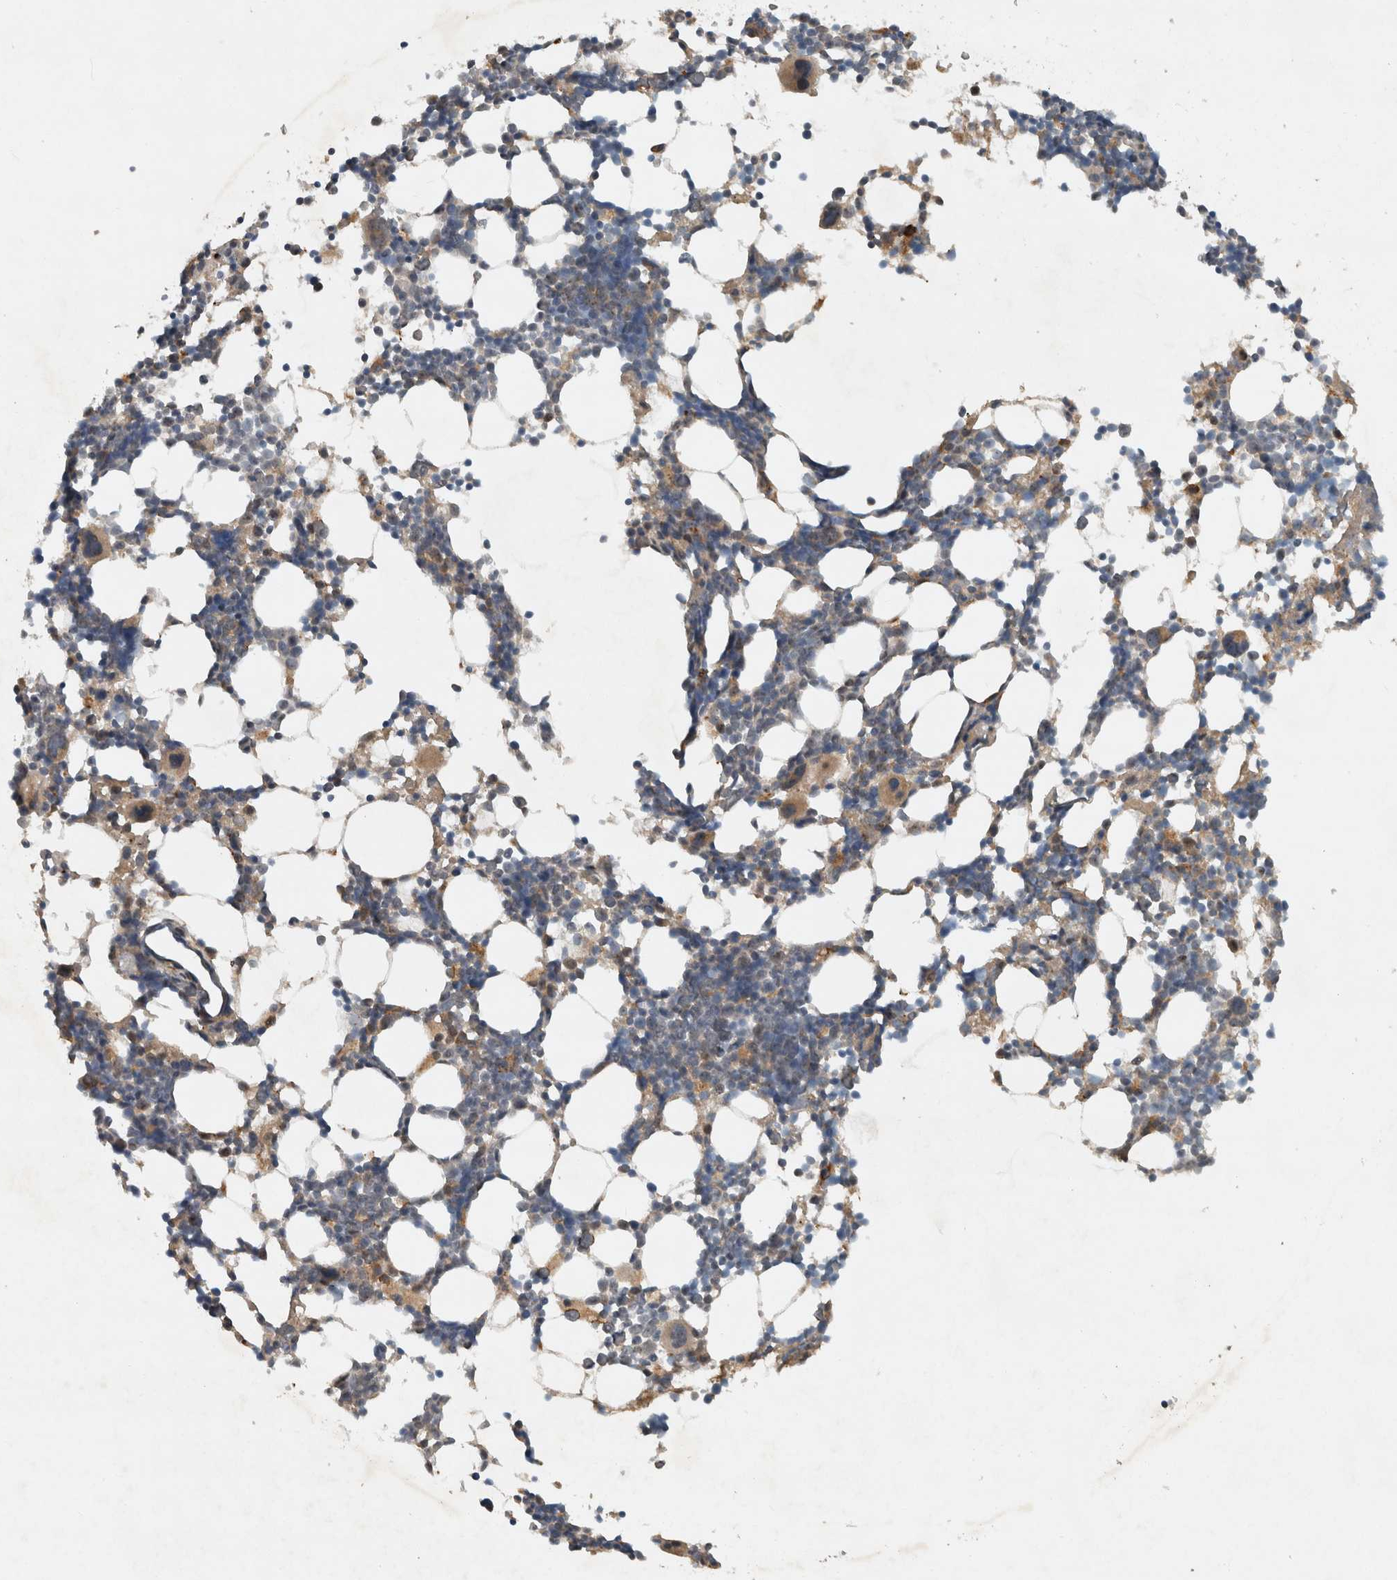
{"staining": {"intensity": "strong", "quantity": "<25%", "location": "cytoplasmic/membranous"}, "tissue": "bone marrow", "cell_type": "Hematopoietic cells", "image_type": "normal", "snomed": [{"axis": "morphology", "description": "Normal tissue, NOS"}, {"axis": "morphology", "description": "Inflammation, NOS"}, {"axis": "topography", "description": "Bone marrow"}], "caption": "Protein expression analysis of normal bone marrow displays strong cytoplasmic/membranous staining in about <25% of hematopoietic cells. The staining was performed using DAB, with brown indicating positive protein expression. Nuclei are stained blue with hematoxylin.", "gene": "GPR137B", "patient": {"sex": "male", "age": 21}}